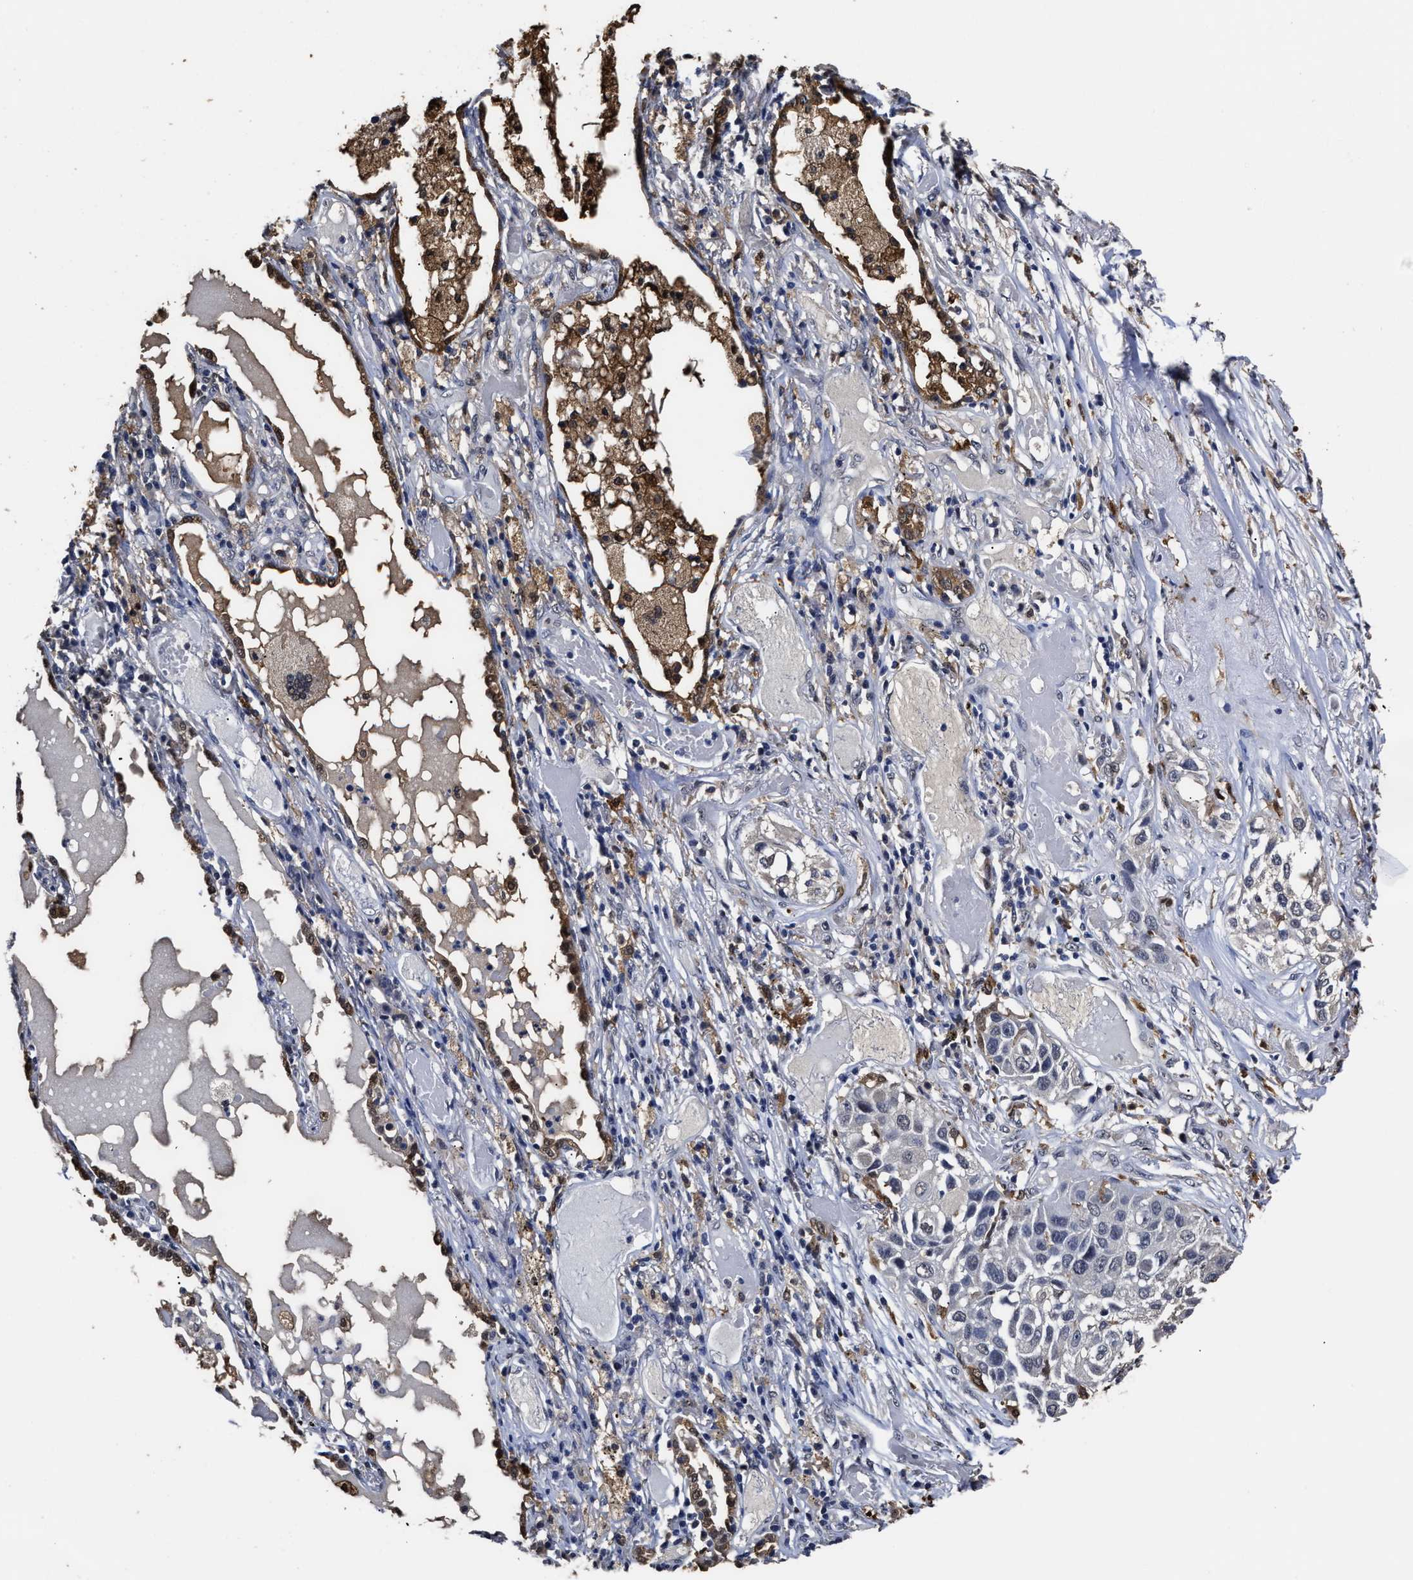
{"staining": {"intensity": "negative", "quantity": "none", "location": "none"}, "tissue": "lung cancer", "cell_type": "Tumor cells", "image_type": "cancer", "snomed": [{"axis": "morphology", "description": "Squamous cell carcinoma, NOS"}, {"axis": "topography", "description": "Lung"}], "caption": "Immunohistochemistry (IHC) of human squamous cell carcinoma (lung) displays no staining in tumor cells.", "gene": "PRPF4B", "patient": {"sex": "male", "age": 71}}